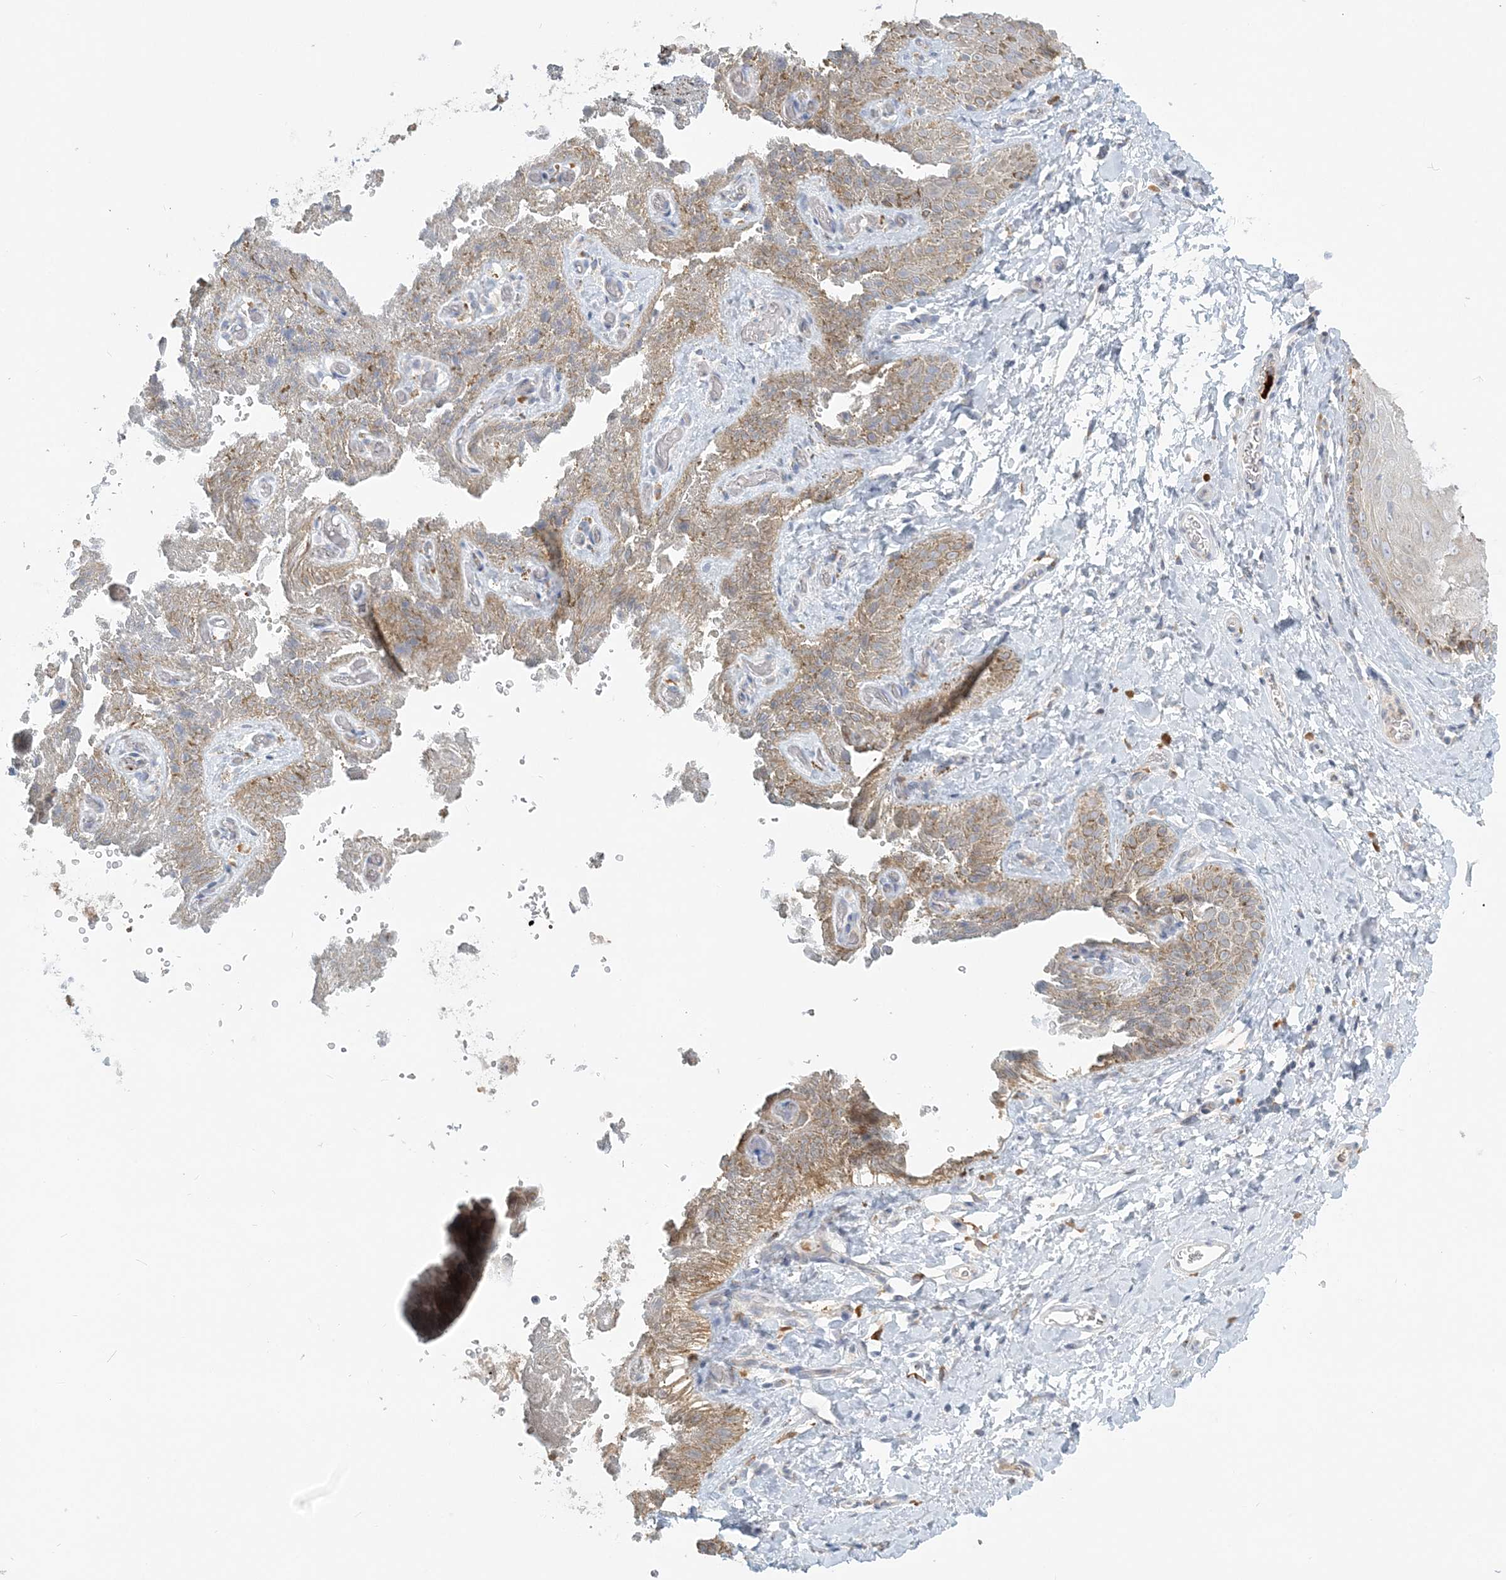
{"staining": {"intensity": "moderate", "quantity": "25%-75%", "location": "cytoplasmic/membranous"}, "tissue": "skin", "cell_type": "Epidermal cells", "image_type": "normal", "snomed": [{"axis": "morphology", "description": "Normal tissue, NOS"}, {"axis": "topography", "description": "Anal"}], "caption": "This photomicrograph exhibits immunohistochemistry (IHC) staining of normal human skin, with medium moderate cytoplasmic/membranous positivity in approximately 25%-75% of epidermal cells.", "gene": "NAA11", "patient": {"sex": "male", "age": 44}}